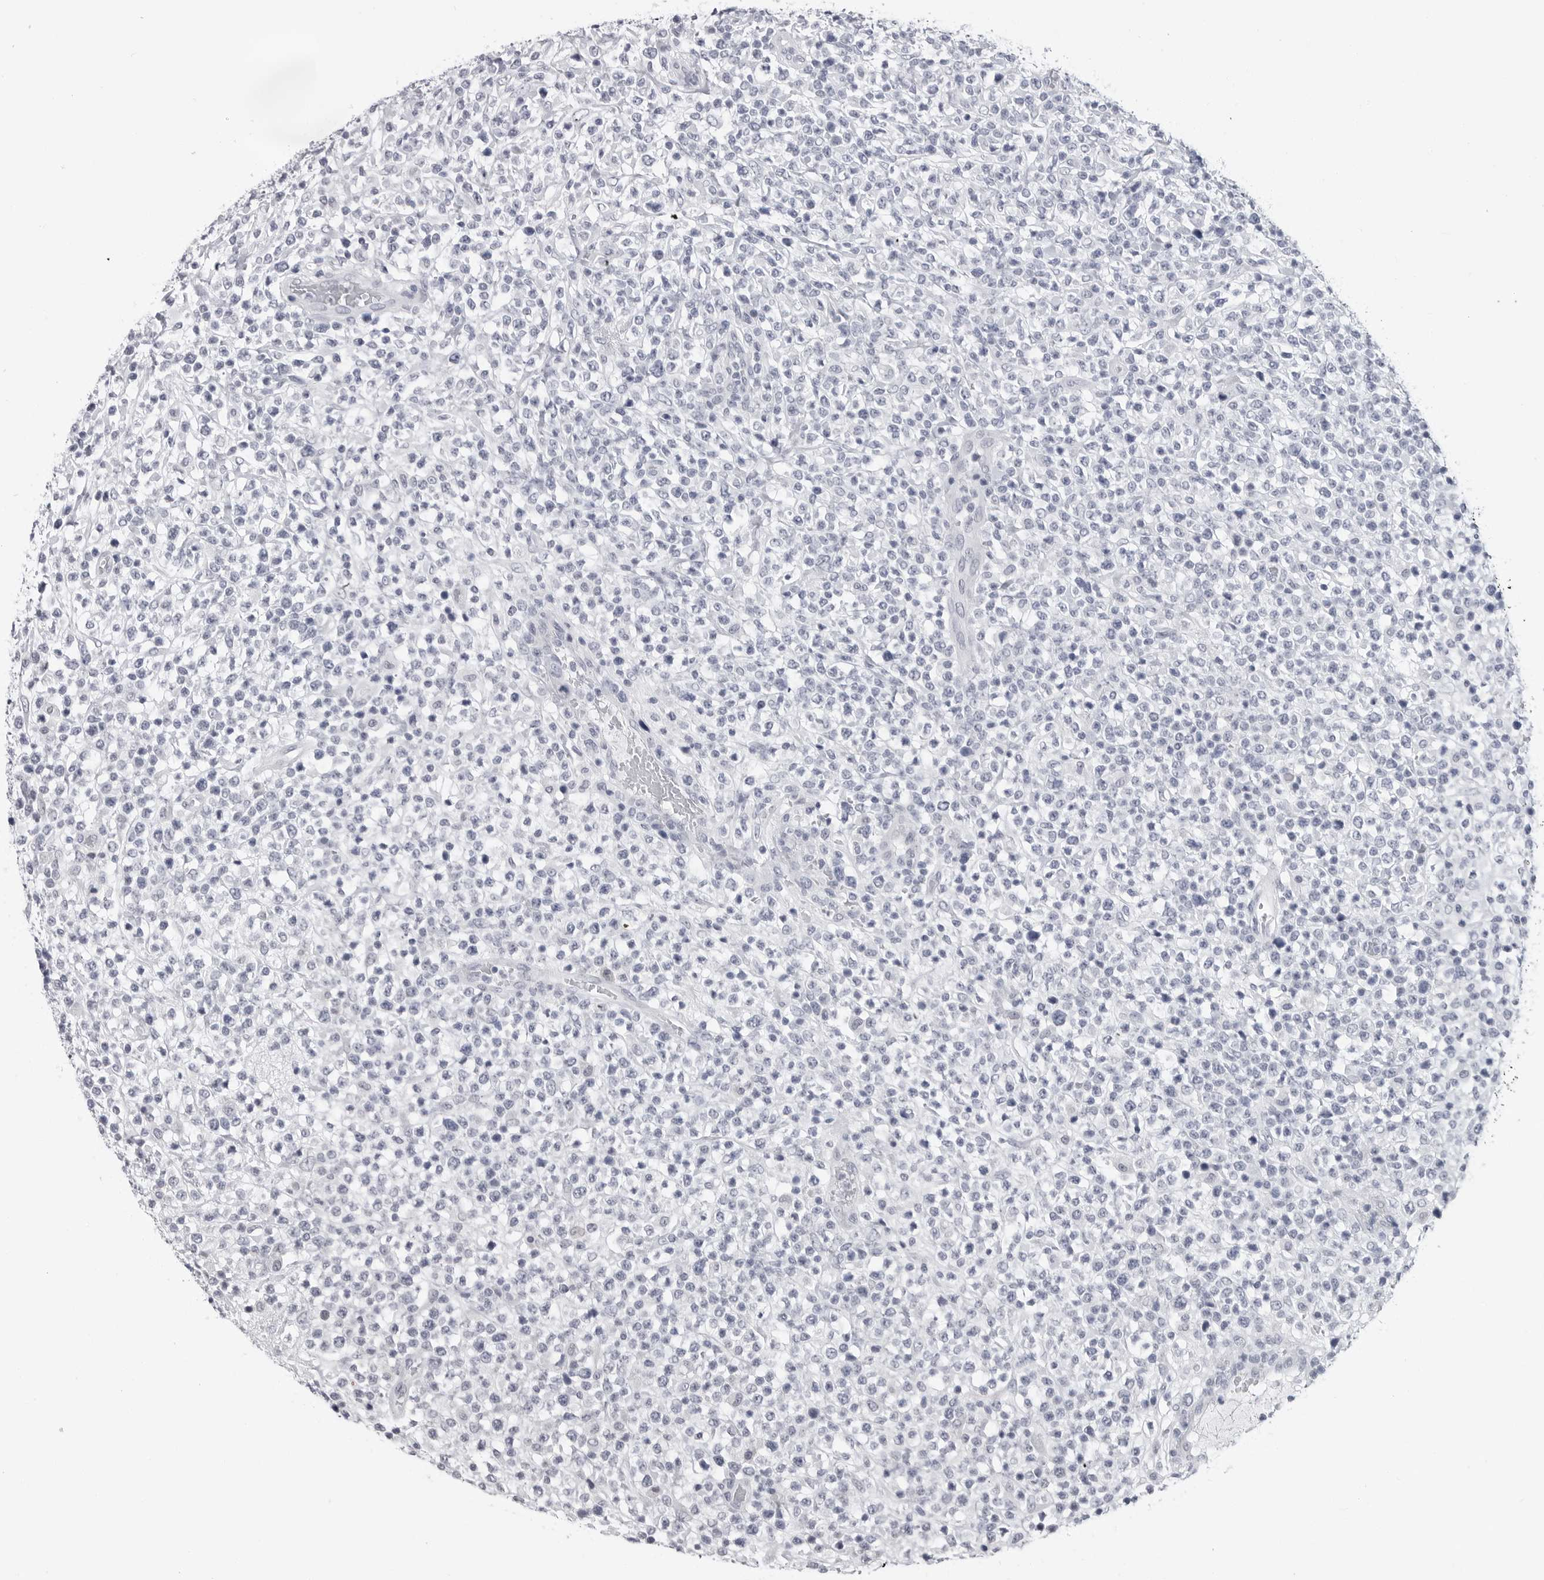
{"staining": {"intensity": "negative", "quantity": "none", "location": "none"}, "tissue": "lymphoma", "cell_type": "Tumor cells", "image_type": "cancer", "snomed": [{"axis": "morphology", "description": "Malignant lymphoma, non-Hodgkin's type, High grade"}, {"axis": "topography", "description": "Colon"}], "caption": "A photomicrograph of human lymphoma is negative for staining in tumor cells.", "gene": "PGA3", "patient": {"sex": "female", "age": 53}}